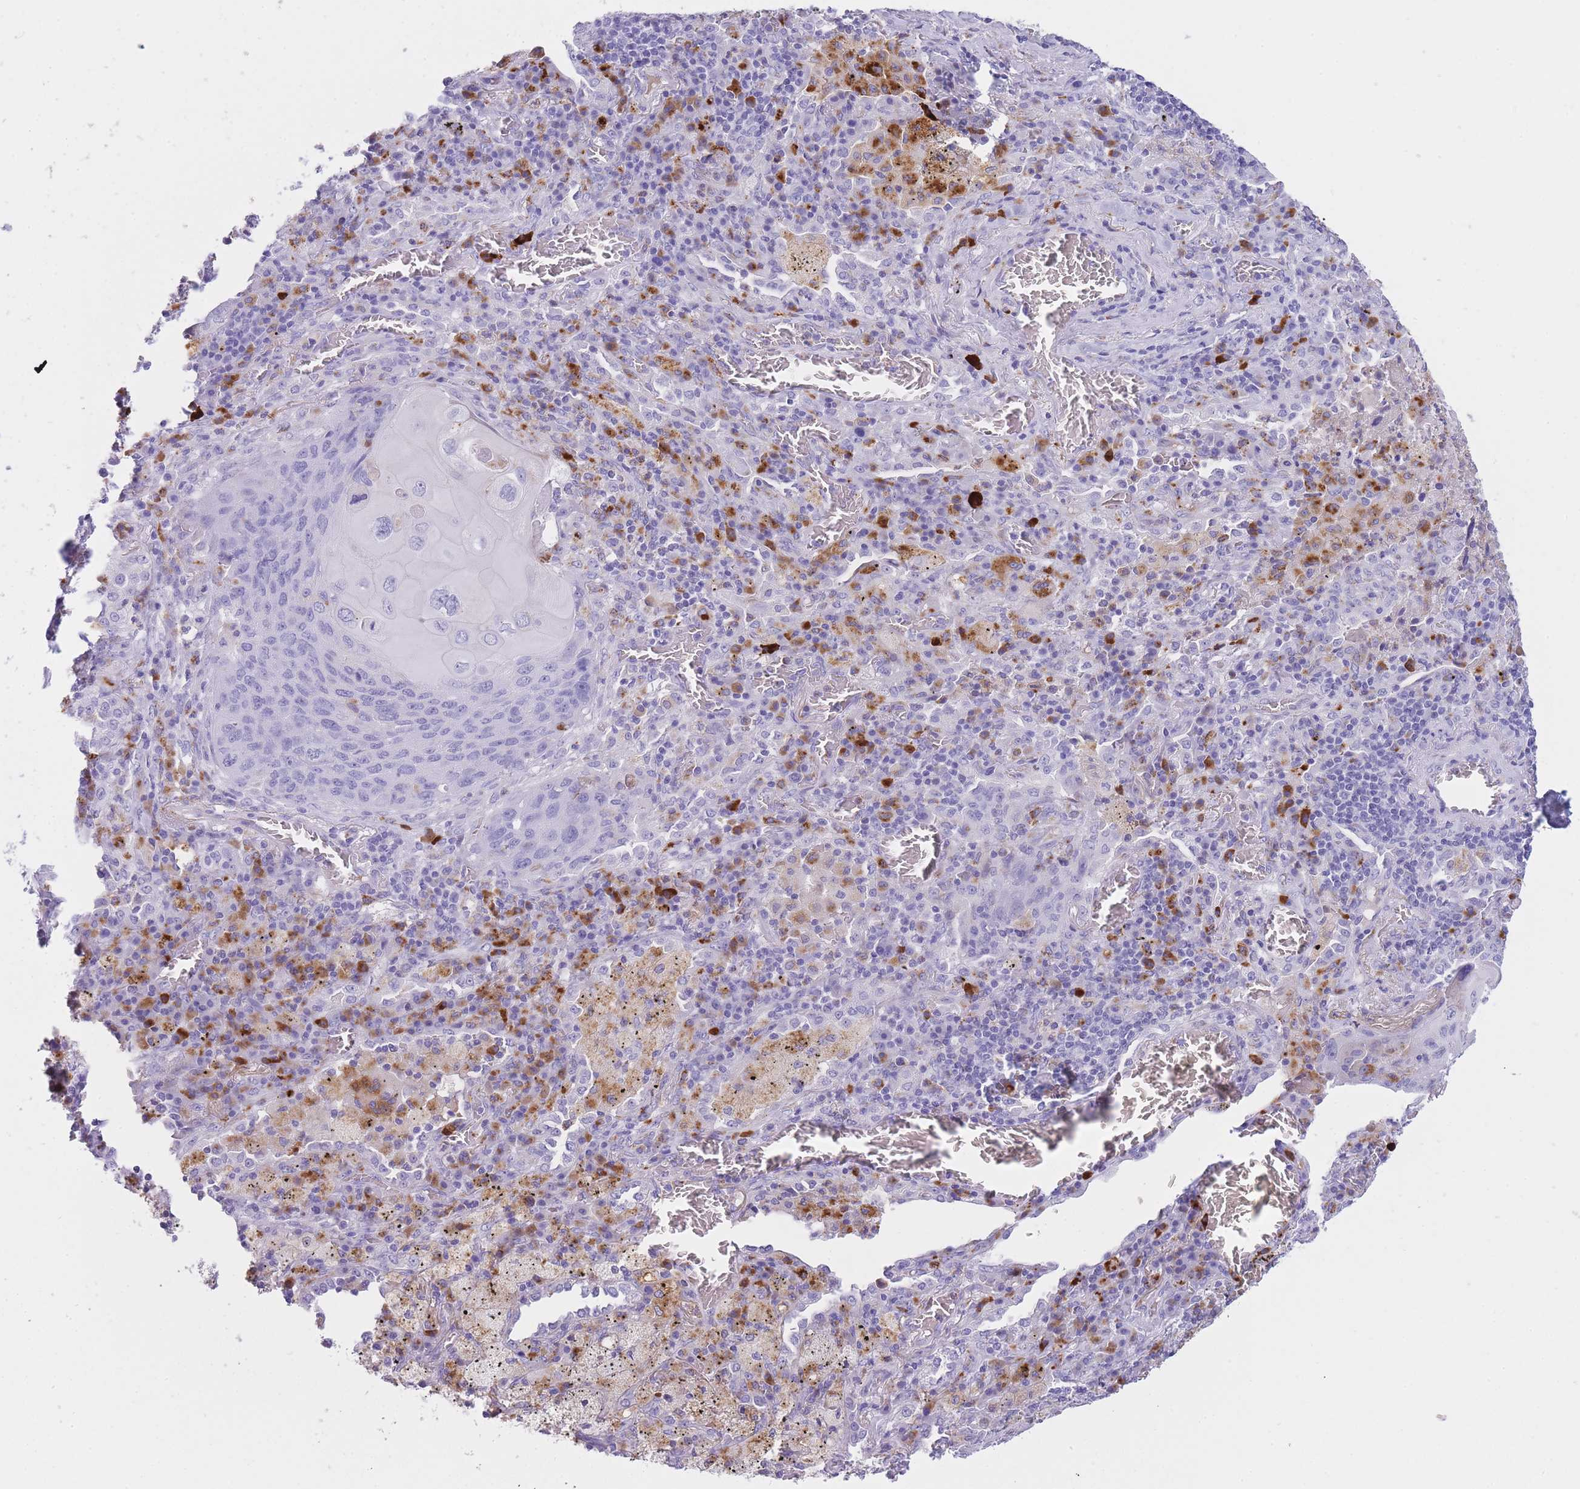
{"staining": {"intensity": "negative", "quantity": "none", "location": "none"}, "tissue": "lung cancer", "cell_type": "Tumor cells", "image_type": "cancer", "snomed": [{"axis": "morphology", "description": "Squamous cell carcinoma, NOS"}, {"axis": "topography", "description": "Lung"}], "caption": "Tumor cells show no significant protein expression in squamous cell carcinoma (lung).", "gene": "PLBD1", "patient": {"sex": "female", "age": 63}}